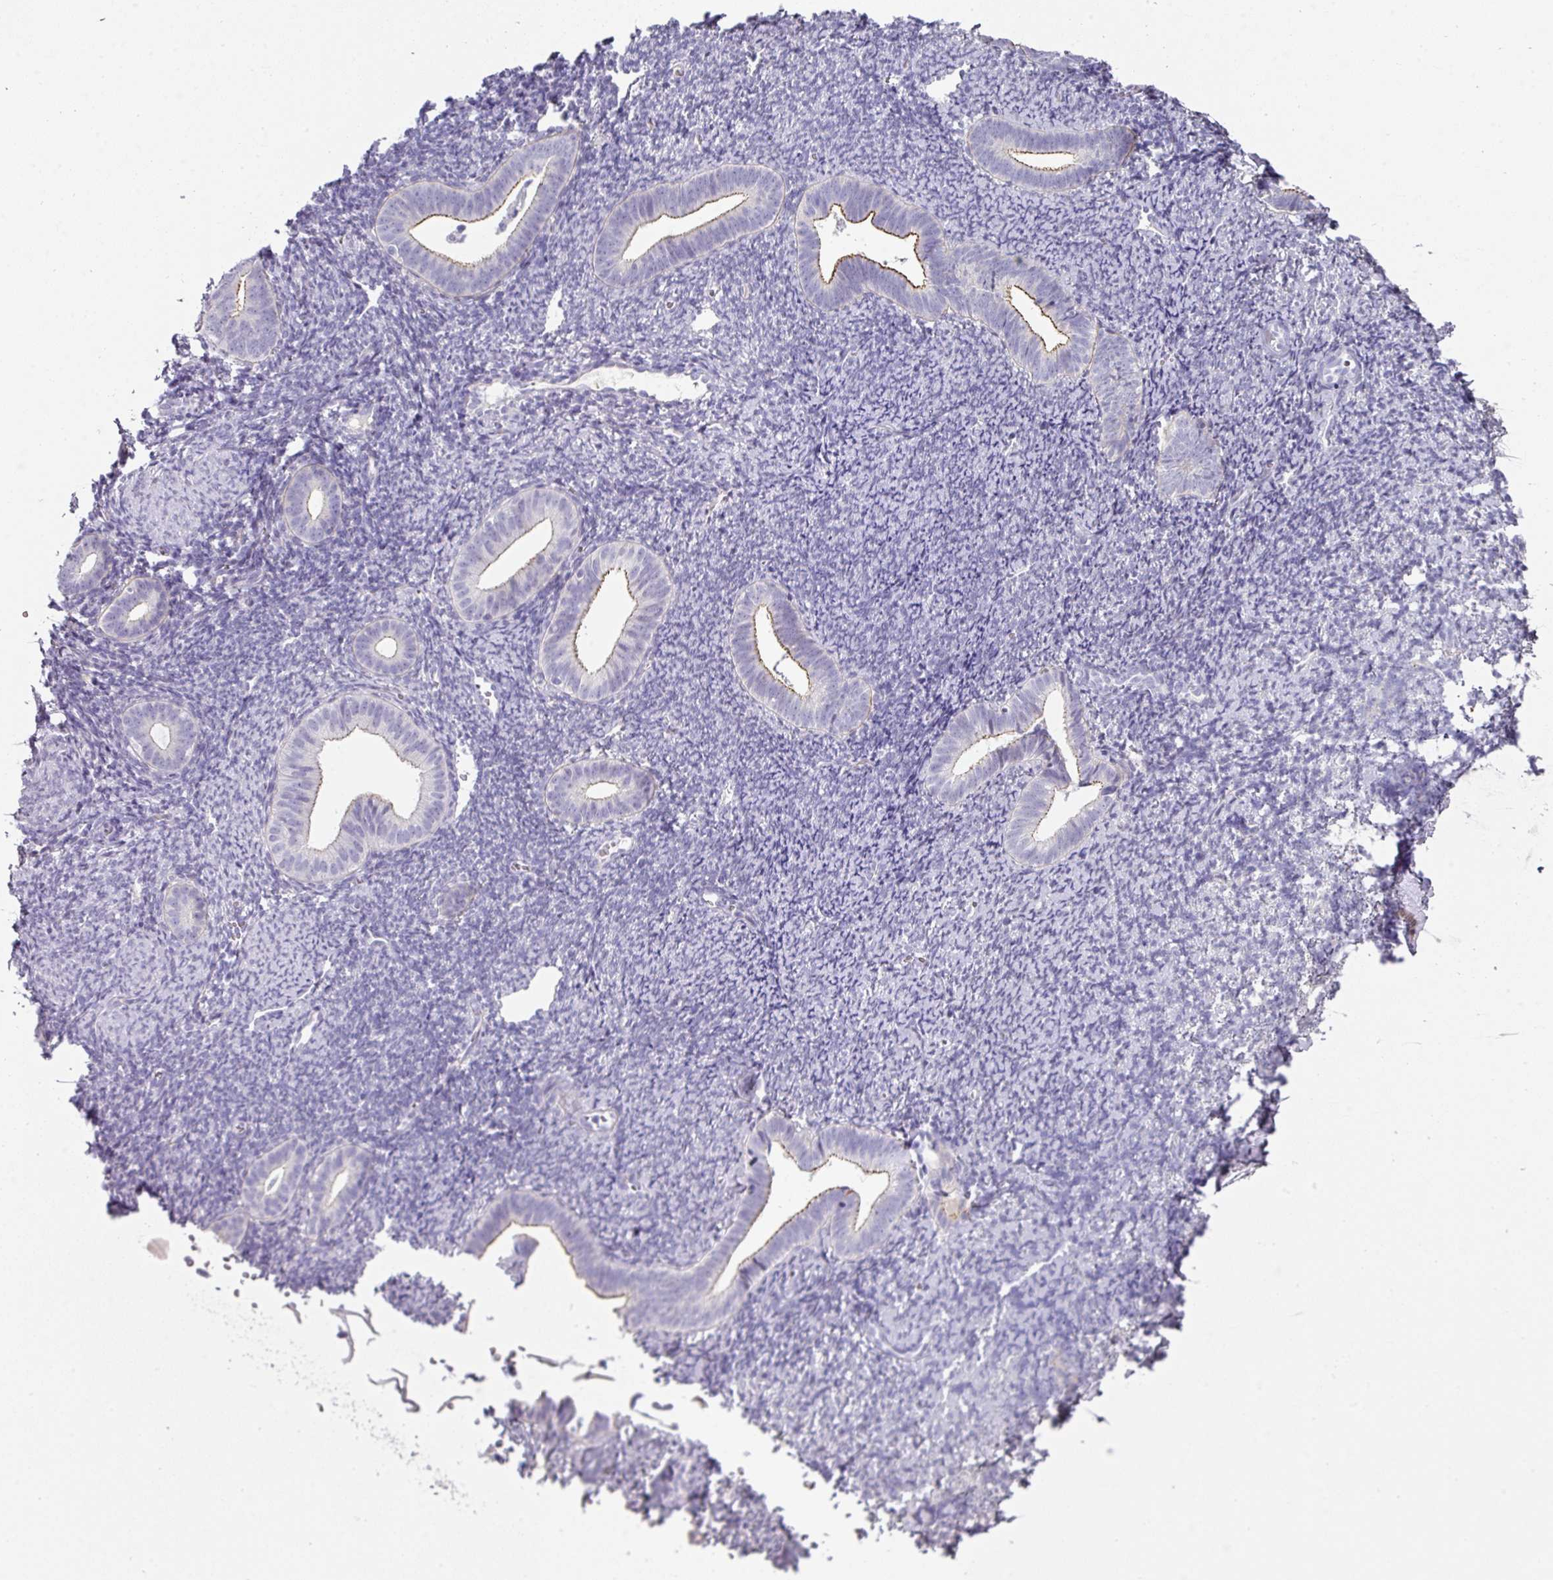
{"staining": {"intensity": "negative", "quantity": "none", "location": "none"}, "tissue": "endometrium", "cell_type": "Cells in endometrial stroma", "image_type": "normal", "snomed": [{"axis": "morphology", "description": "Normal tissue, NOS"}, {"axis": "topography", "description": "Endometrium"}], "caption": "The photomicrograph reveals no significant expression in cells in endometrial stroma of endometrium. Nuclei are stained in blue.", "gene": "ANKRD29", "patient": {"sex": "female", "age": 39}}